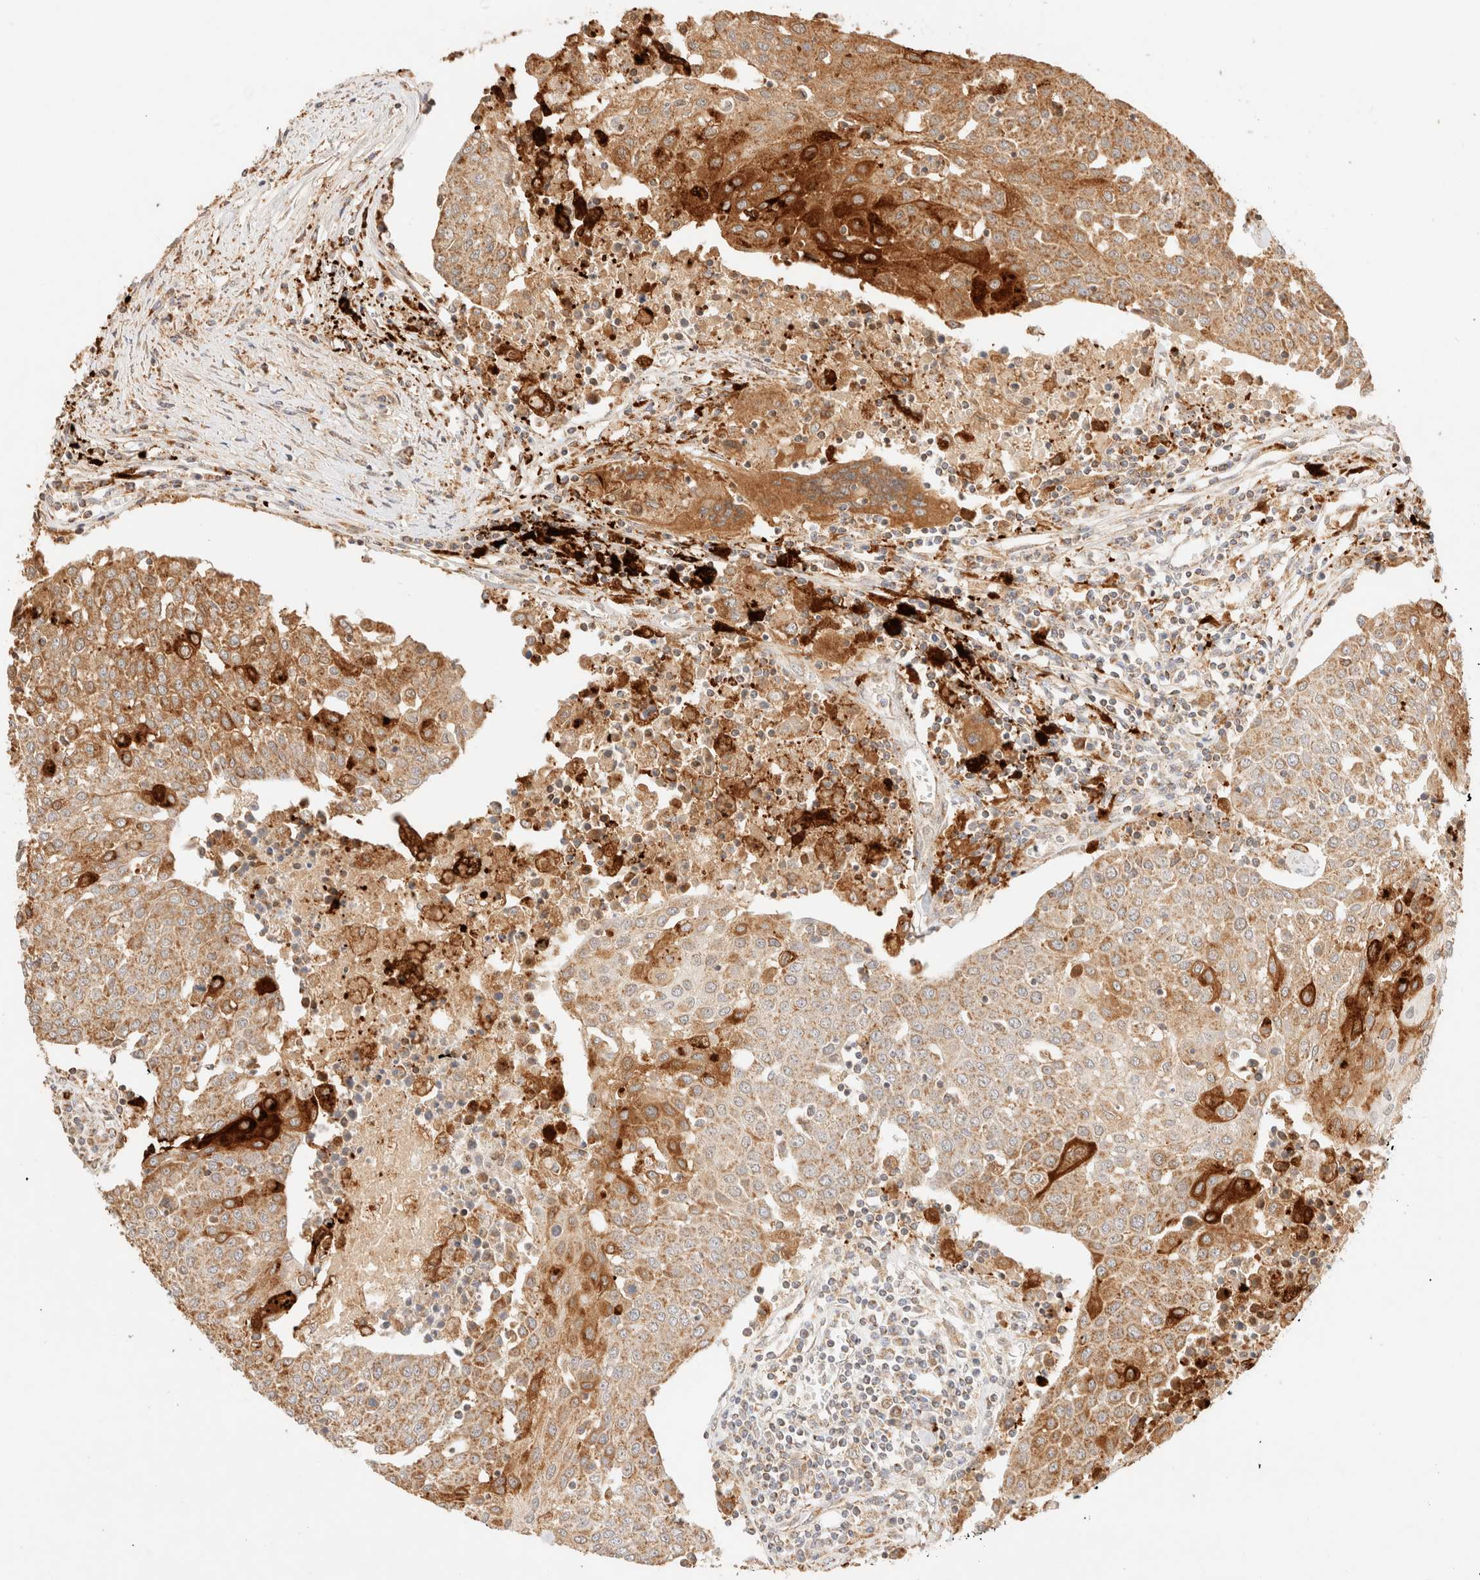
{"staining": {"intensity": "moderate", "quantity": "25%-75%", "location": "cytoplasmic/membranous"}, "tissue": "urothelial cancer", "cell_type": "Tumor cells", "image_type": "cancer", "snomed": [{"axis": "morphology", "description": "Urothelial carcinoma, High grade"}, {"axis": "topography", "description": "Urinary bladder"}], "caption": "The immunohistochemical stain highlights moderate cytoplasmic/membranous expression in tumor cells of urothelial cancer tissue. (DAB = brown stain, brightfield microscopy at high magnification).", "gene": "TACO1", "patient": {"sex": "female", "age": 85}}